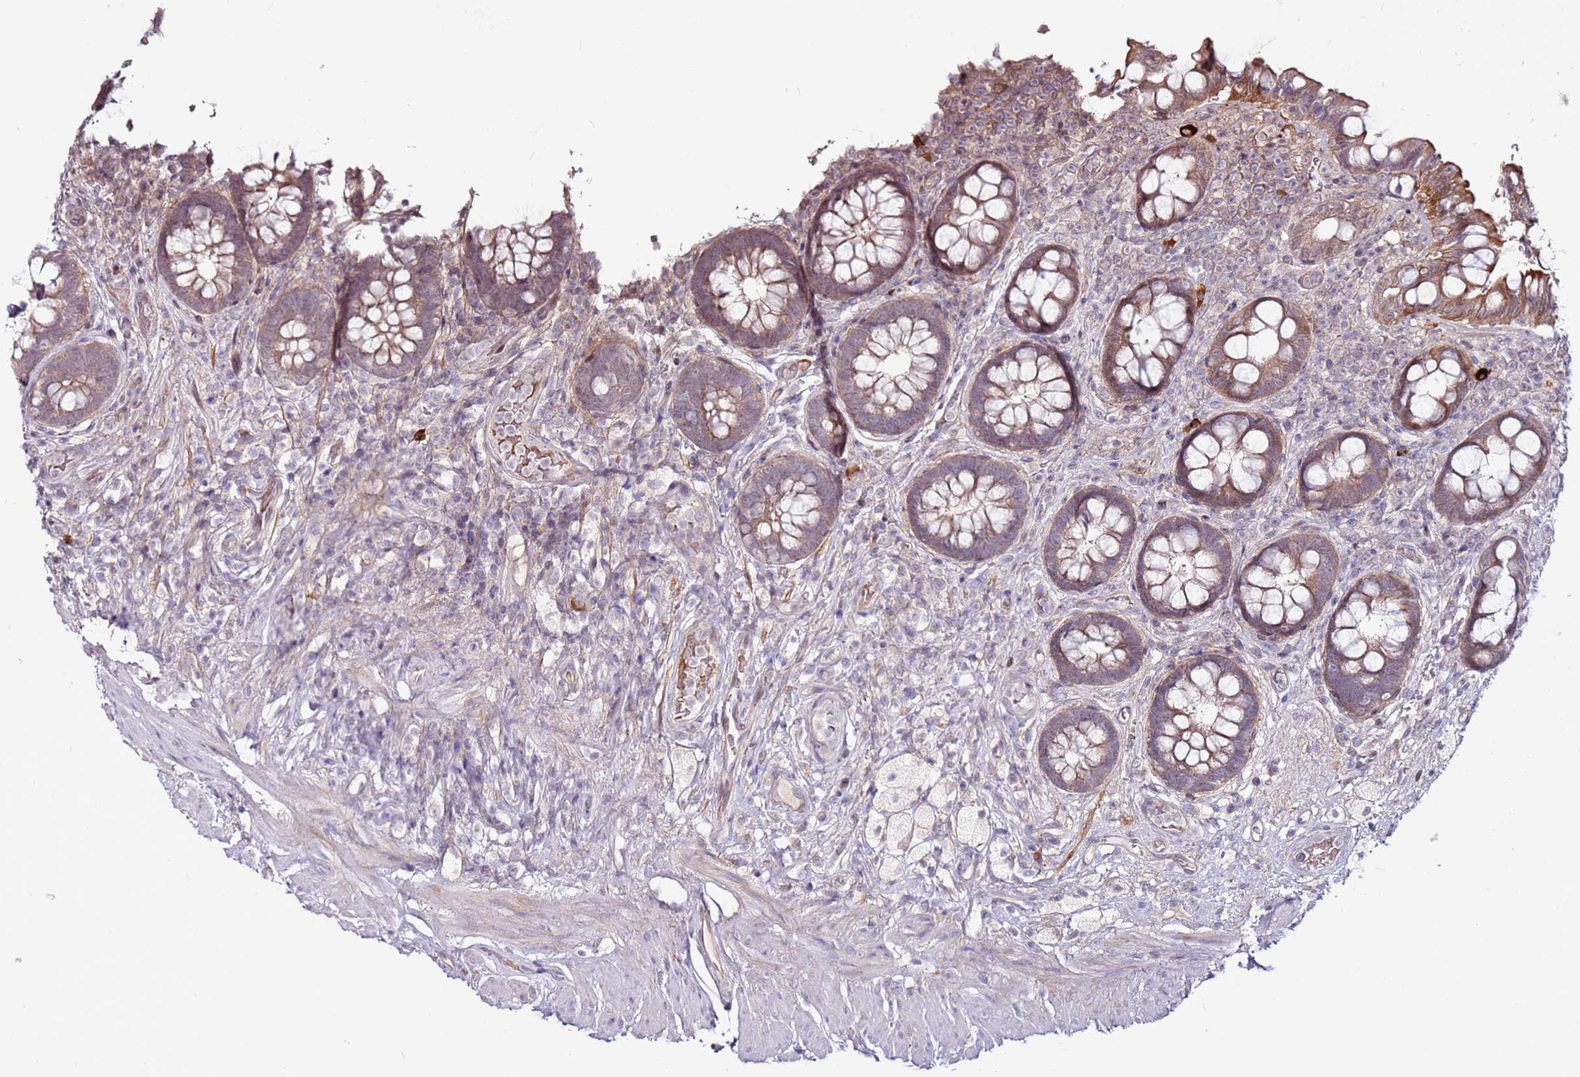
{"staining": {"intensity": "moderate", "quantity": "<25%", "location": "cytoplasmic/membranous"}, "tissue": "rectum", "cell_type": "Glandular cells", "image_type": "normal", "snomed": [{"axis": "morphology", "description": "Normal tissue, NOS"}, {"axis": "topography", "description": "Rectum"}, {"axis": "topography", "description": "Peripheral nerve tissue"}], "caption": "IHC staining of unremarkable rectum, which reveals low levels of moderate cytoplasmic/membranous expression in approximately <25% of glandular cells indicating moderate cytoplasmic/membranous protein staining. The staining was performed using DAB (brown) for protein detection and nuclei were counterstained in hematoxylin (blue).", "gene": "MTG2", "patient": {"sex": "female", "age": 69}}